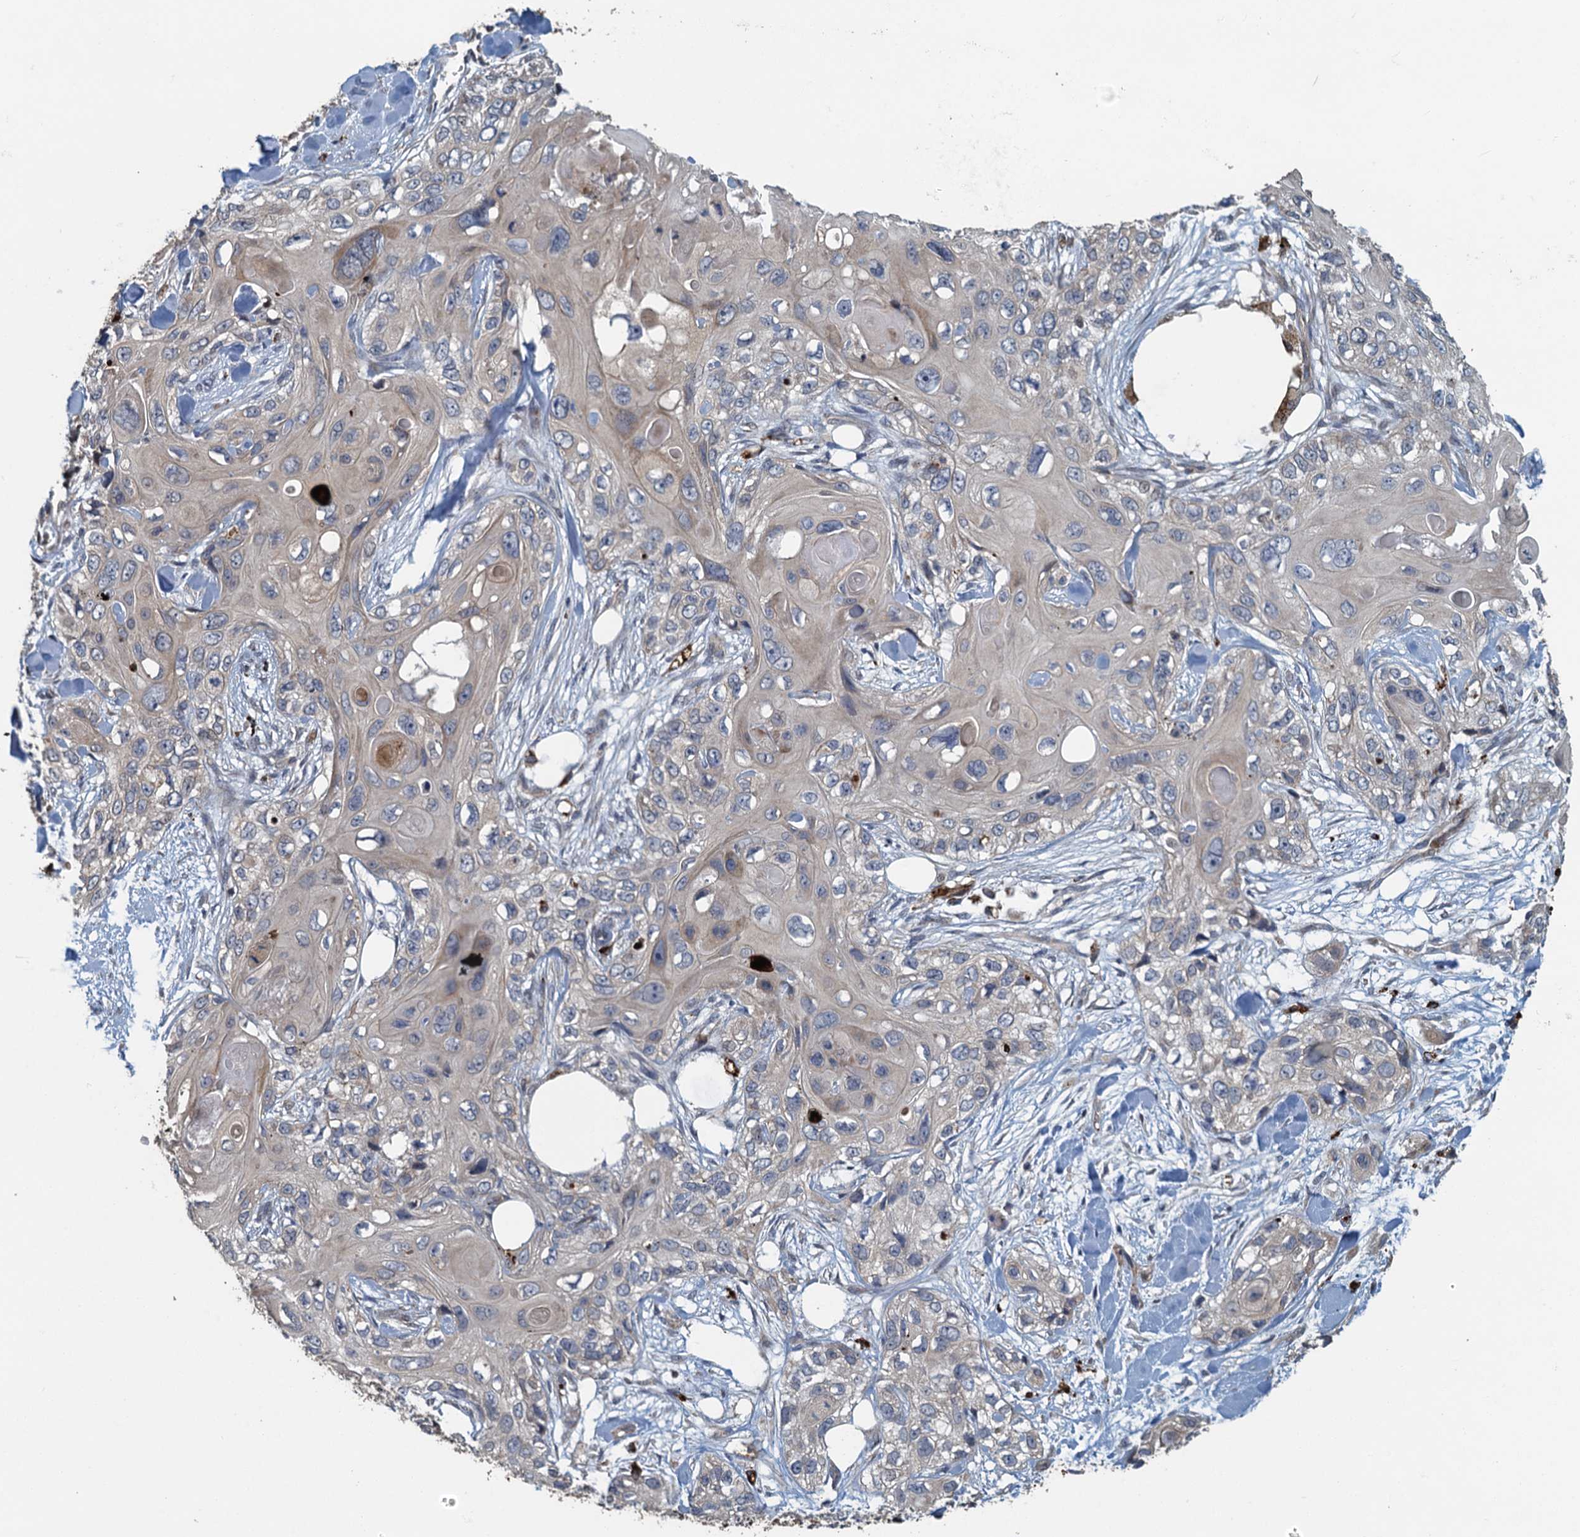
{"staining": {"intensity": "negative", "quantity": "none", "location": "none"}, "tissue": "skin cancer", "cell_type": "Tumor cells", "image_type": "cancer", "snomed": [{"axis": "morphology", "description": "Normal tissue, NOS"}, {"axis": "morphology", "description": "Squamous cell carcinoma, NOS"}, {"axis": "topography", "description": "Skin"}], "caption": "Tumor cells are negative for protein expression in human squamous cell carcinoma (skin).", "gene": "AGRN", "patient": {"sex": "male", "age": 72}}